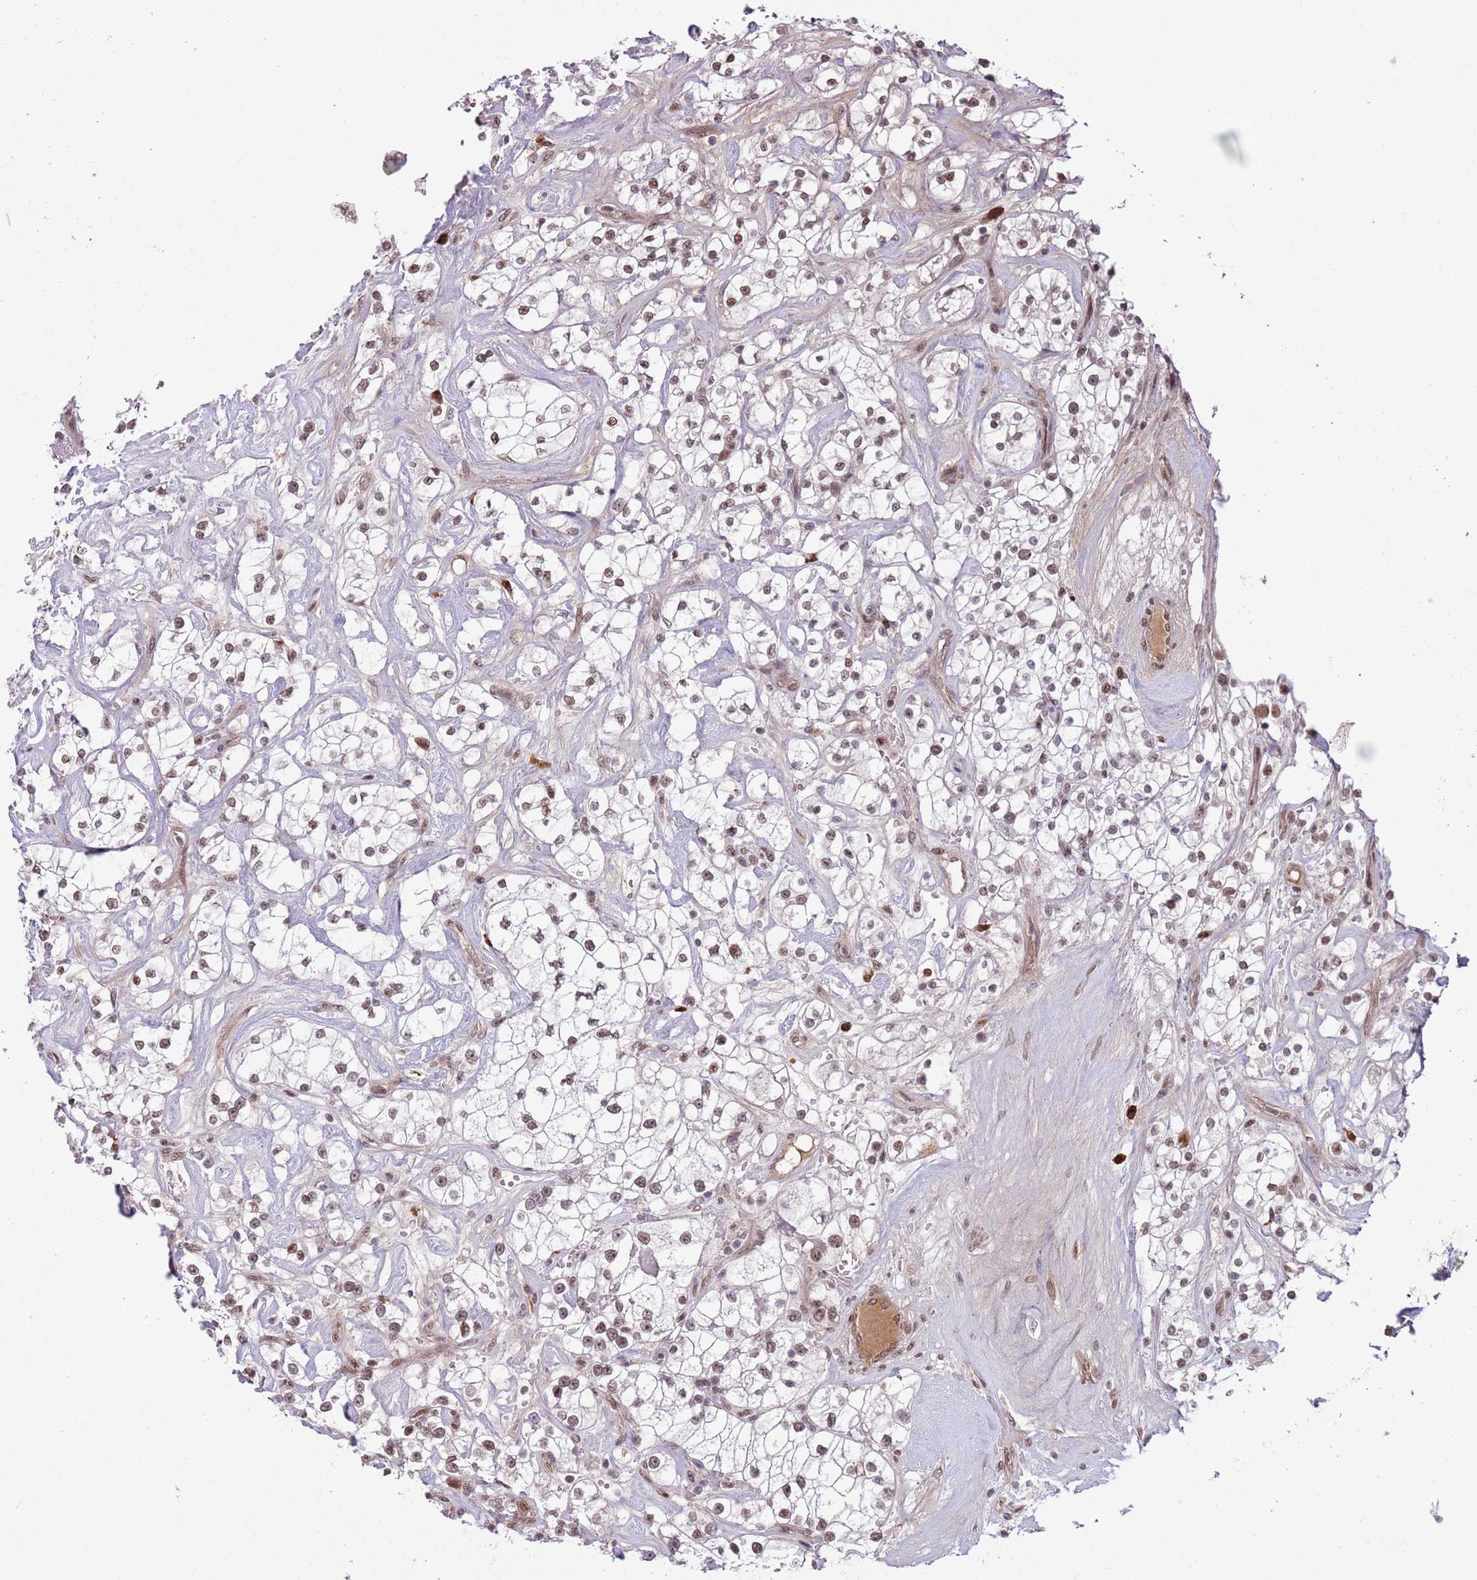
{"staining": {"intensity": "moderate", "quantity": ">75%", "location": "nuclear"}, "tissue": "renal cancer", "cell_type": "Tumor cells", "image_type": "cancer", "snomed": [{"axis": "morphology", "description": "Adenocarcinoma, NOS"}, {"axis": "topography", "description": "Kidney"}], "caption": "DAB immunohistochemical staining of human adenocarcinoma (renal) reveals moderate nuclear protein expression in about >75% of tumor cells.", "gene": "SIPA1L3", "patient": {"sex": "male", "age": 77}}